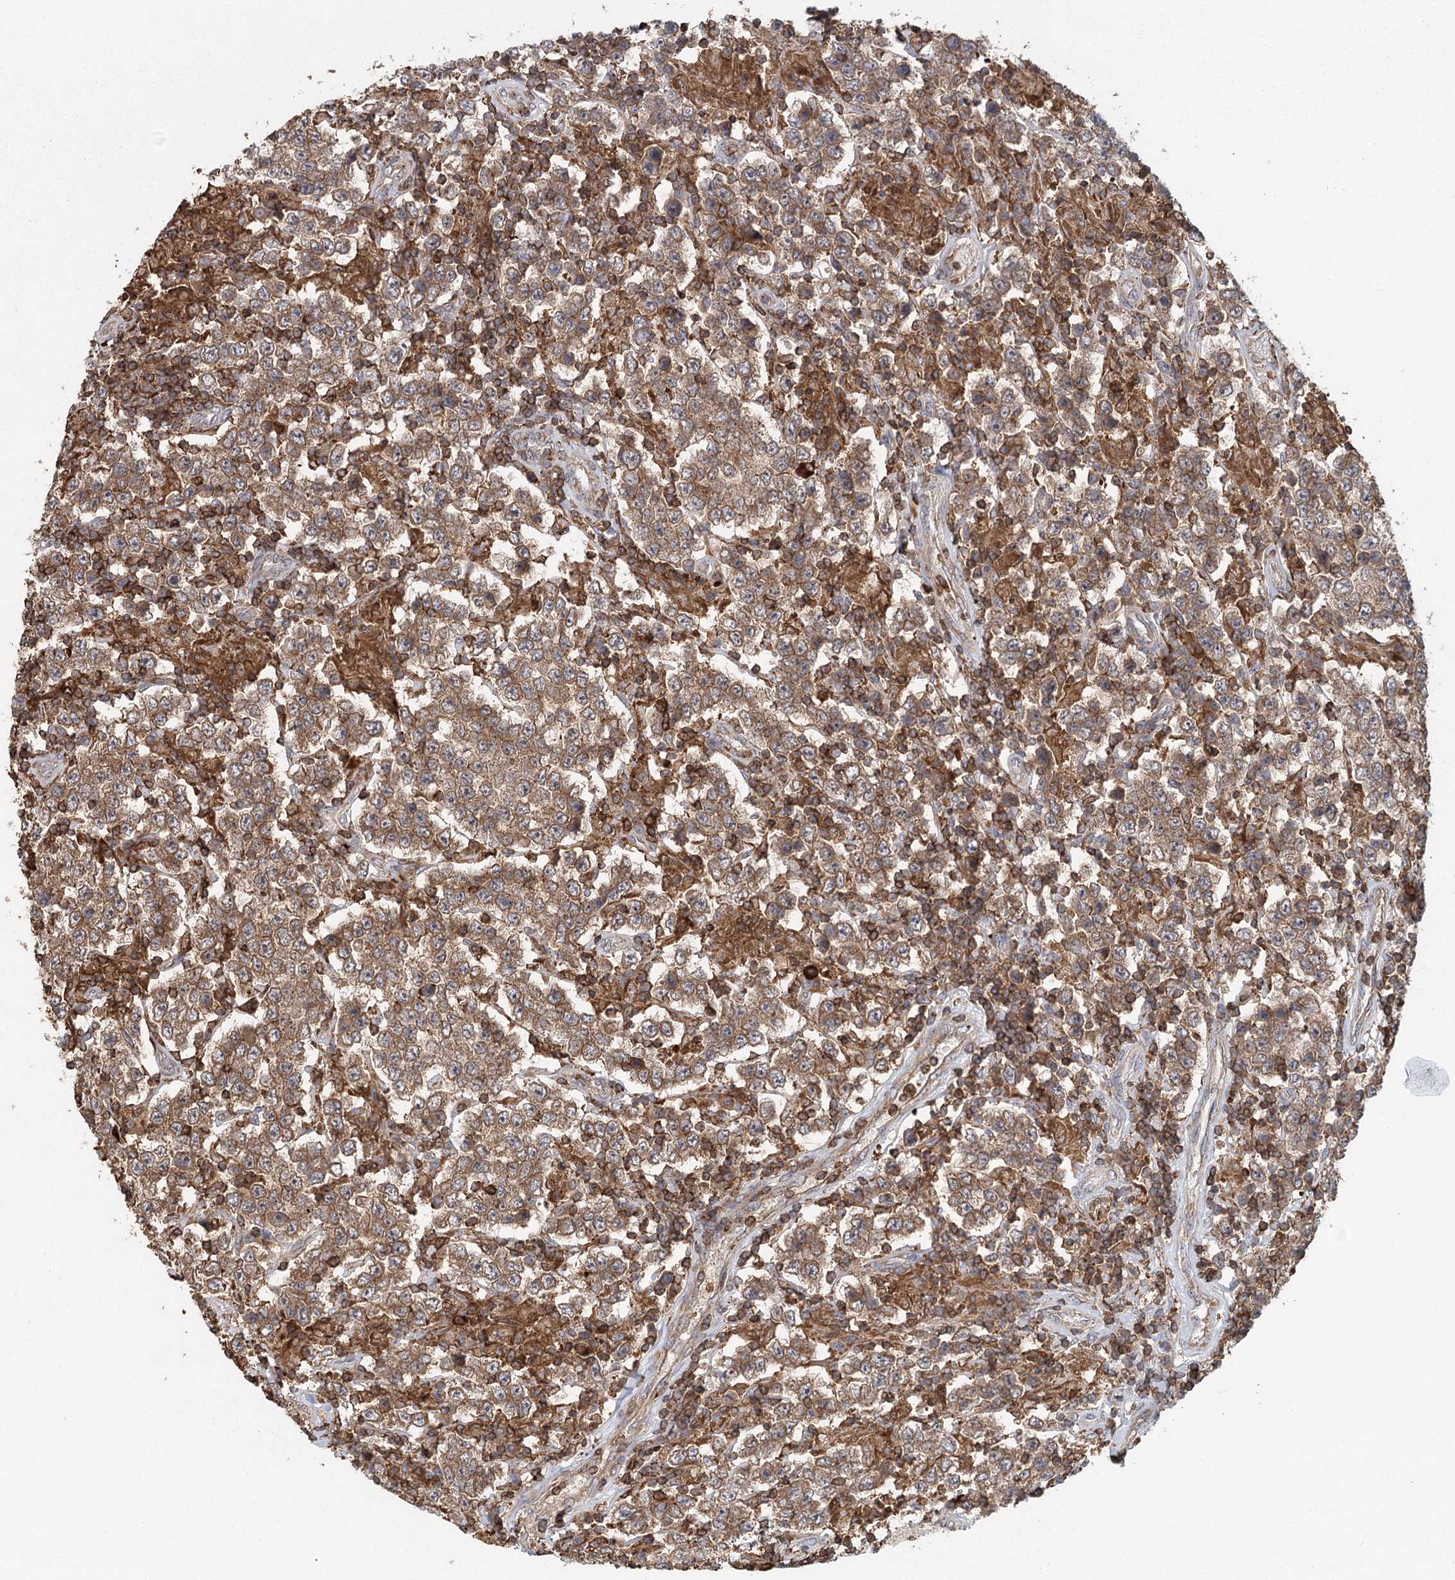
{"staining": {"intensity": "moderate", "quantity": ">75%", "location": "cytoplasmic/membranous"}, "tissue": "testis cancer", "cell_type": "Tumor cells", "image_type": "cancer", "snomed": [{"axis": "morphology", "description": "Normal tissue, NOS"}, {"axis": "morphology", "description": "Urothelial carcinoma, High grade"}, {"axis": "morphology", "description": "Seminoma, NOS"}, {"axis": "morphology", "description": "Carcinoma, Embryonal, NOS"}, {"axis": "topography", "description": "Urinary bladder"}, {"axis": "topography", "description": "Testis"}], "caption": "This micrograph demonstrates testis seminoma stained with IHC to label a protein in brown. The cytoplasmic/membranous of tumor cells show moderate positivity for the protein. Nuclei are counter-stained blue.", "gene": "PLEKHA7", "patient": {"sex": "male", "age": 41}}